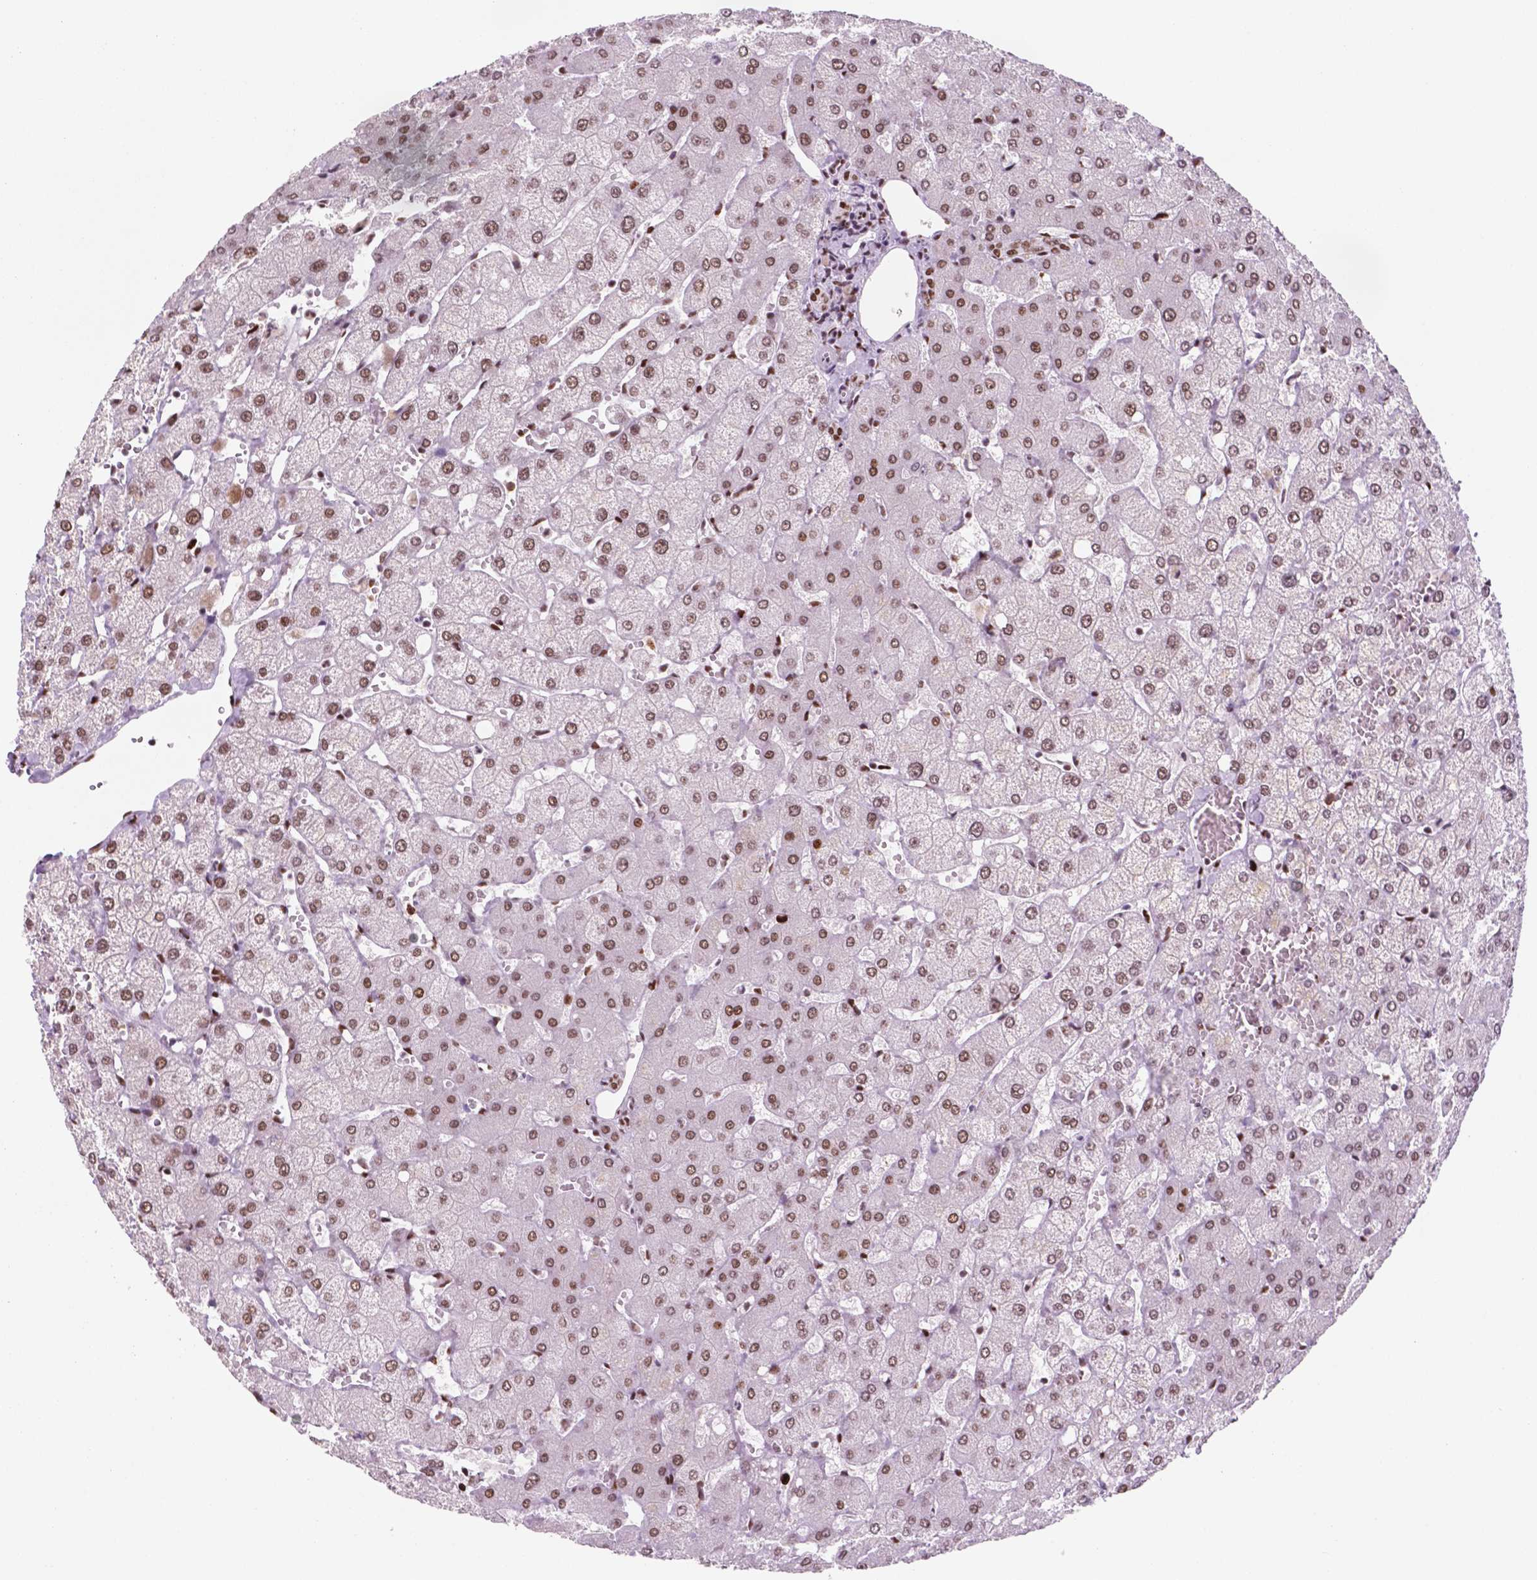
{"staining": {"intensity": "moderate", "quantity": "25%-75%", "location": "nuclear"}, "tissue": "liver", "cell_type": "Cholangiocytes", "image_type": "normal", "snomed": [{"axis": "morphology", "description": "Normal tissue, NOS"}, {"axis": "topography", "description": "Liver"}], "caption": "Liver stained for a protein (brown) shows moderate nuclear positive staining in about 25%-75% of cholangiocytes.", "gene": "MSH6", "patient": {"sex": "female", "age": 54}}